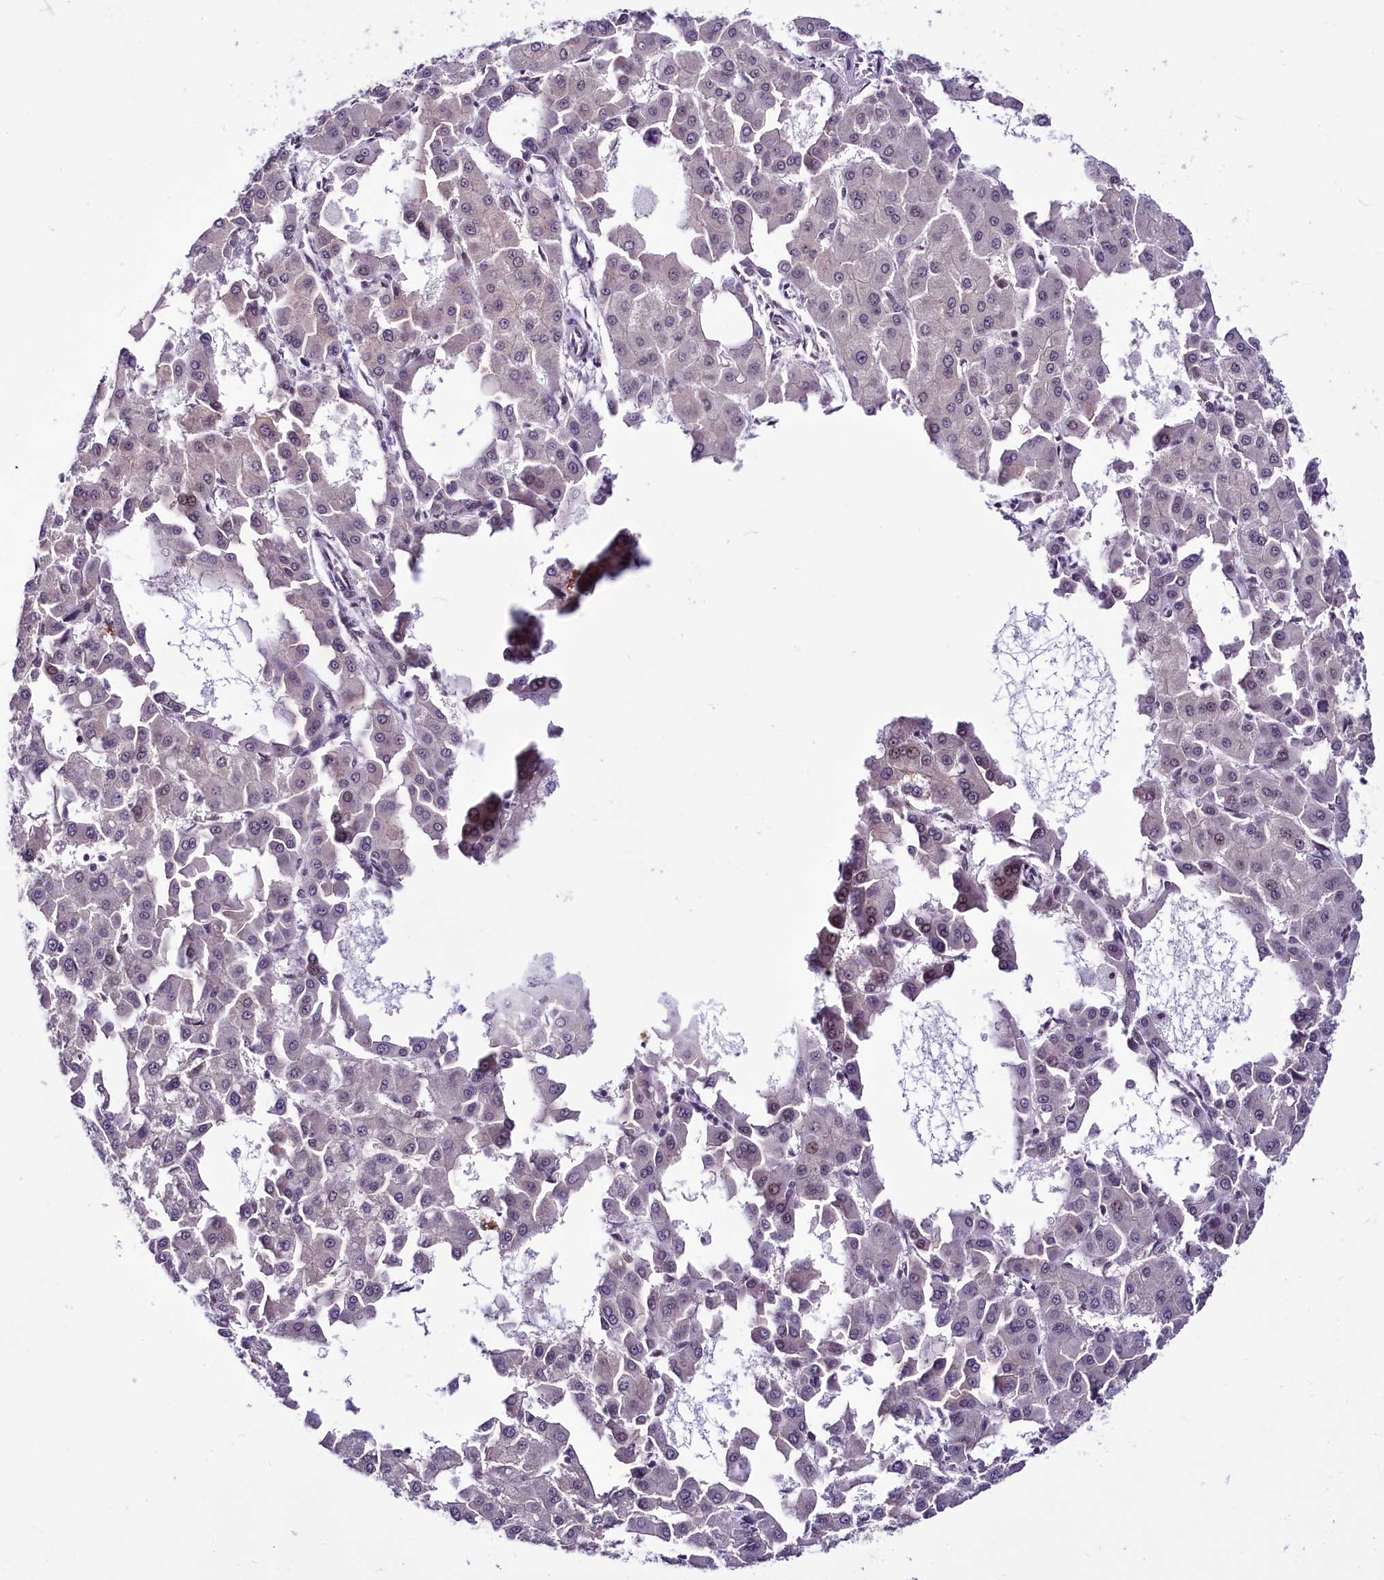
{"staining": {"intensity": "weak", "quantity": ">75%", "location": "cytoplasmic/membranous,nuclear"}, "tissue": "liver cancer", "cell_type": "Tumor cells", "image_type": "cancer", "snomed": [{"axis": "morphology", "description": "Carcinoma, Hepatocellular, NOS"}, {"axis": "topography", "description": "Liver"}], "caption": "A micrograph of human liver hepatocellular carcinoma stained for a protein shows weak cytoplasmic/membranous and nuclear brown staining in tumor cells.", "gene": "SCAF11", "patient": {"sex": "male", "age": 47}}